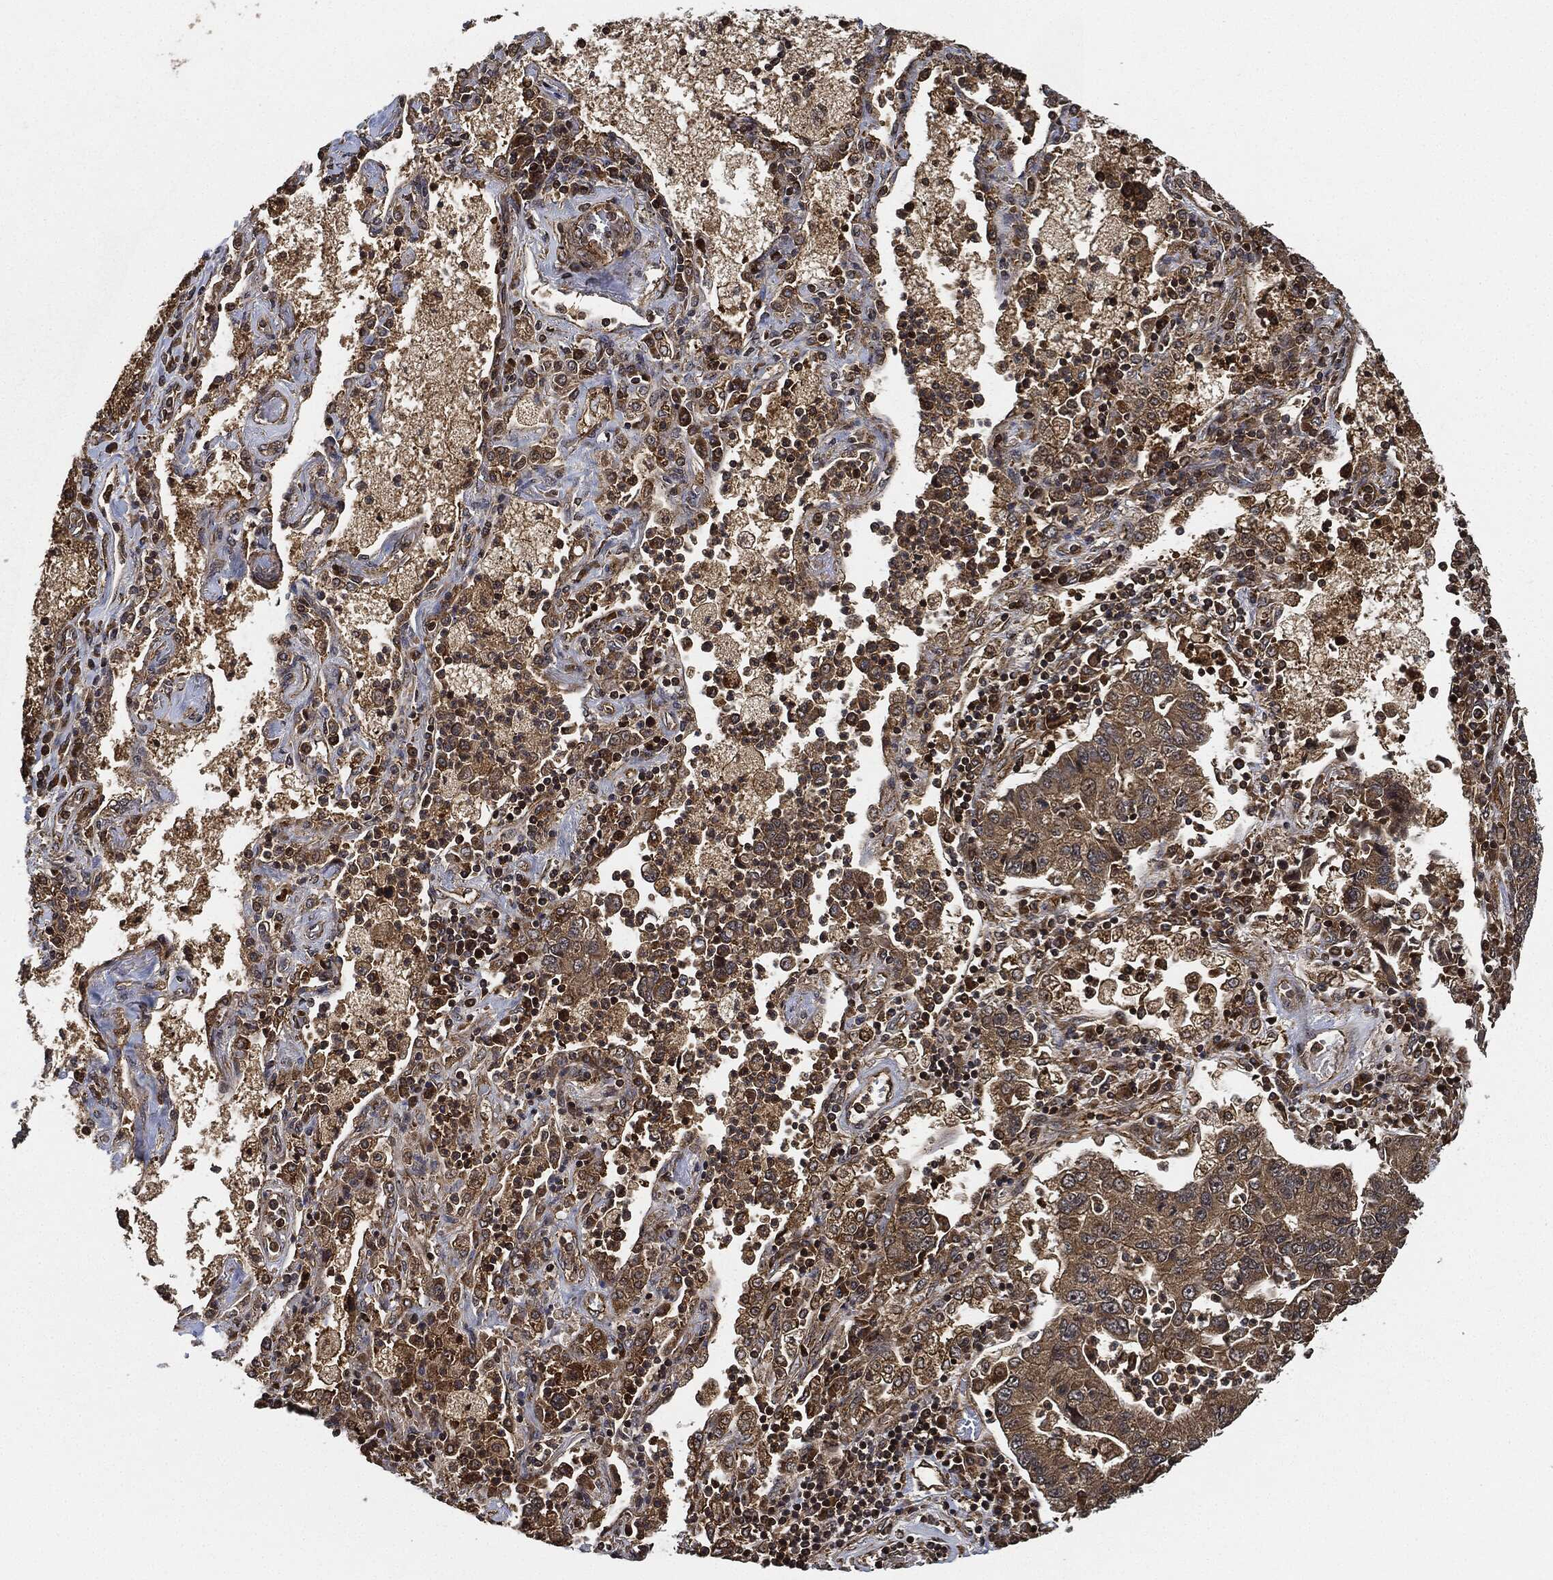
{"staining": {"intensity": "moderate", "quantity": ">75%", "location": "cytoplasmic/membranous"}, "tissue": "lung cancer", "cell_type": "Tumor cells", "image_type": "cancer", "snomed": [{"axis": "morphology", "description": "Adenocarcinoma, NOS"}, {"axis": "topography", "description": "Lung"}], "caption": "There is medium levels of moderate cytoplasmic/membranous expression in tumor cells of lung adenocarcinoma, as demonstrated by immunohistochemical staining (brown color).", "gene": "CEP290", "patient": {"sex": "female", "age": 57}}